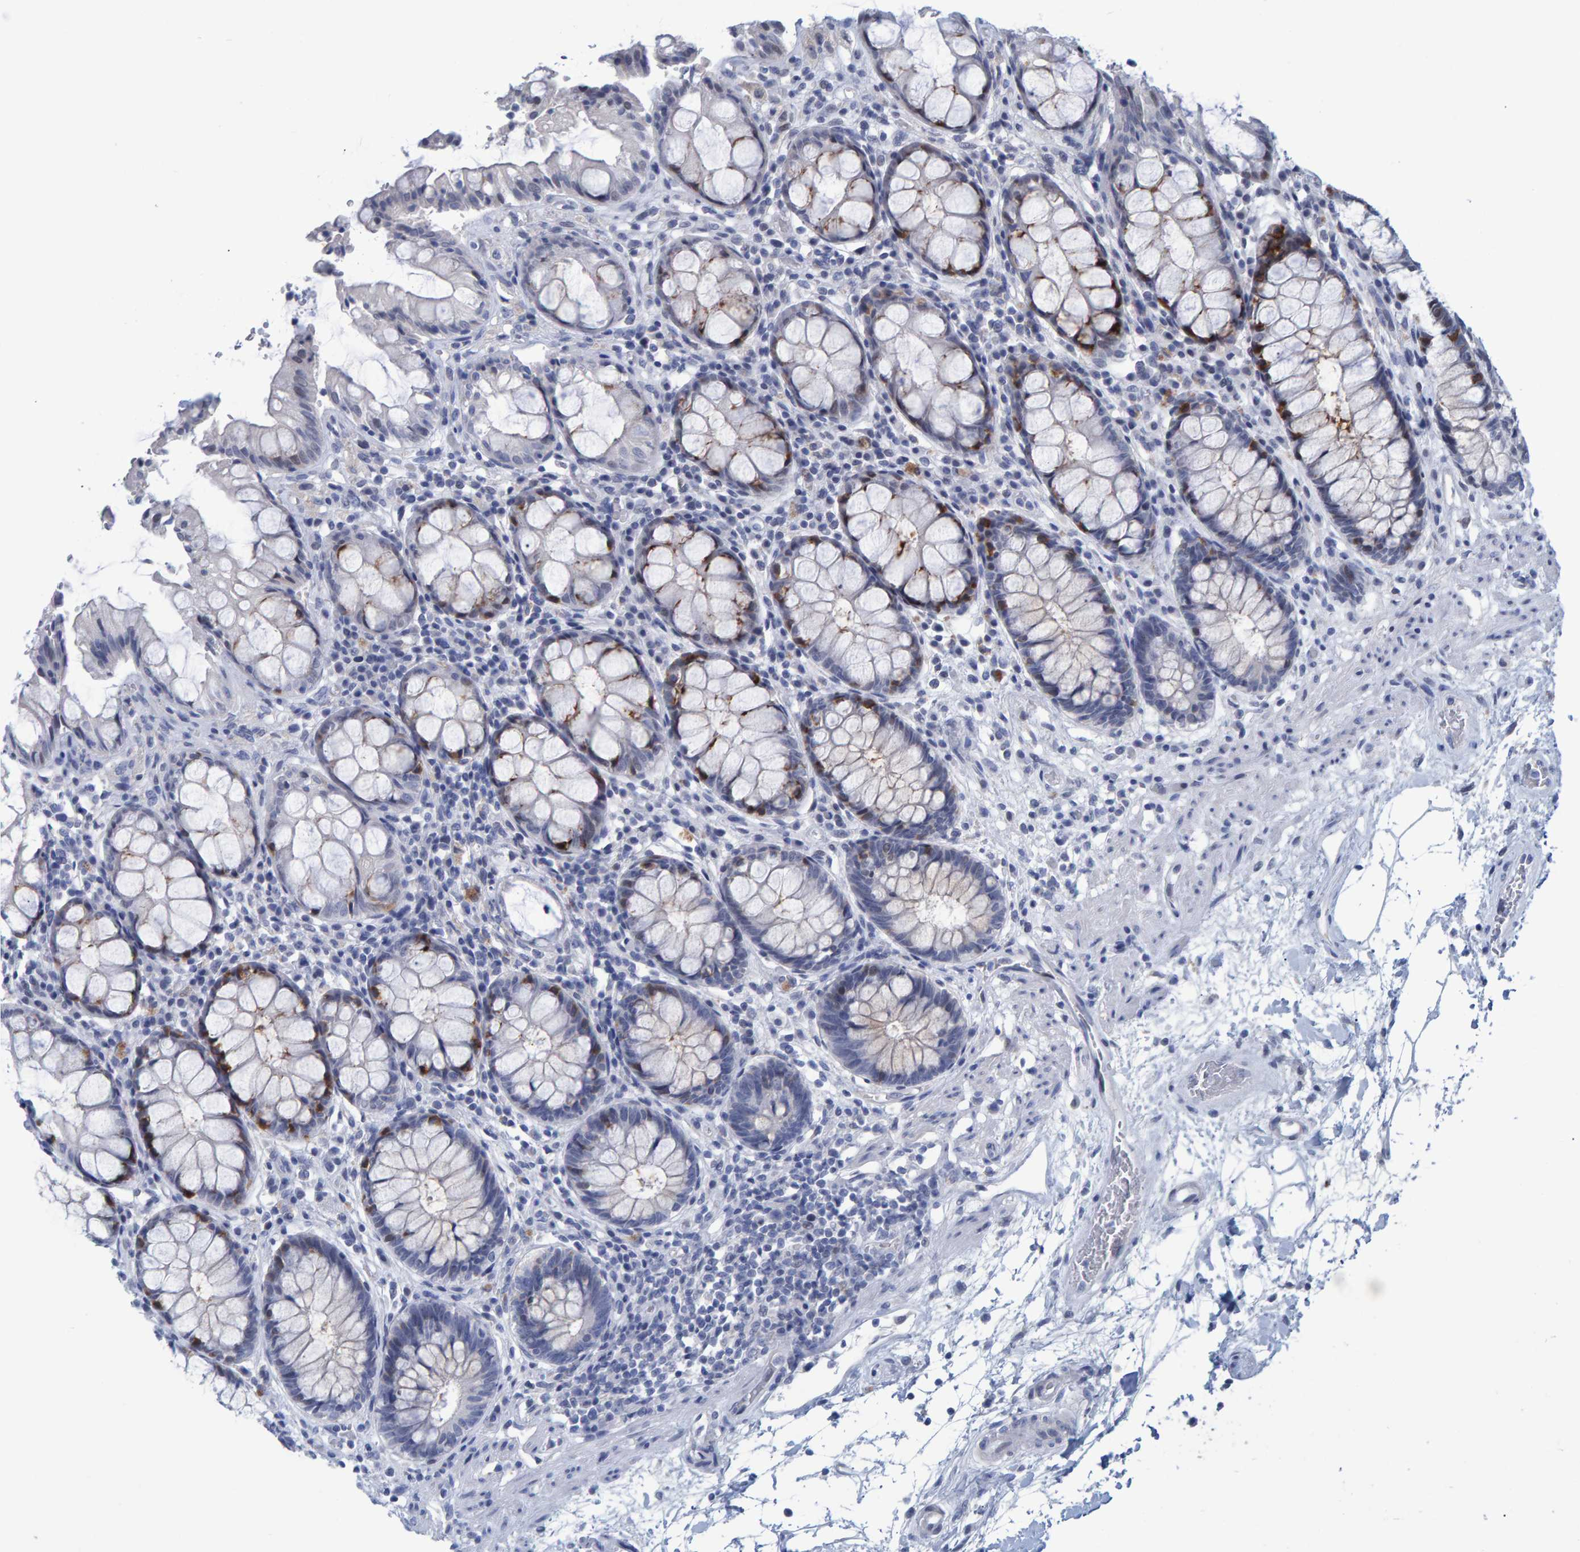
{"staining": {"intensity": "weak", "quantity": "<25%", "location": "cytoplasmic/membranous"}, "tissue": "rectum", "cell_type": "Glandular cells", "image_type": "normal", "snomed": [{"axis": "morphology", "description": "Normal tissue, NOS"}, {"axis": "topography", "description": "Rectum"}], "caption": "This is an immunohistochemistry (IHC) histopathology image of normal rectum. There is no staining in glandular cells.", "gene": "PROCA1", "patient": {"sex": "male", "age": 64}}